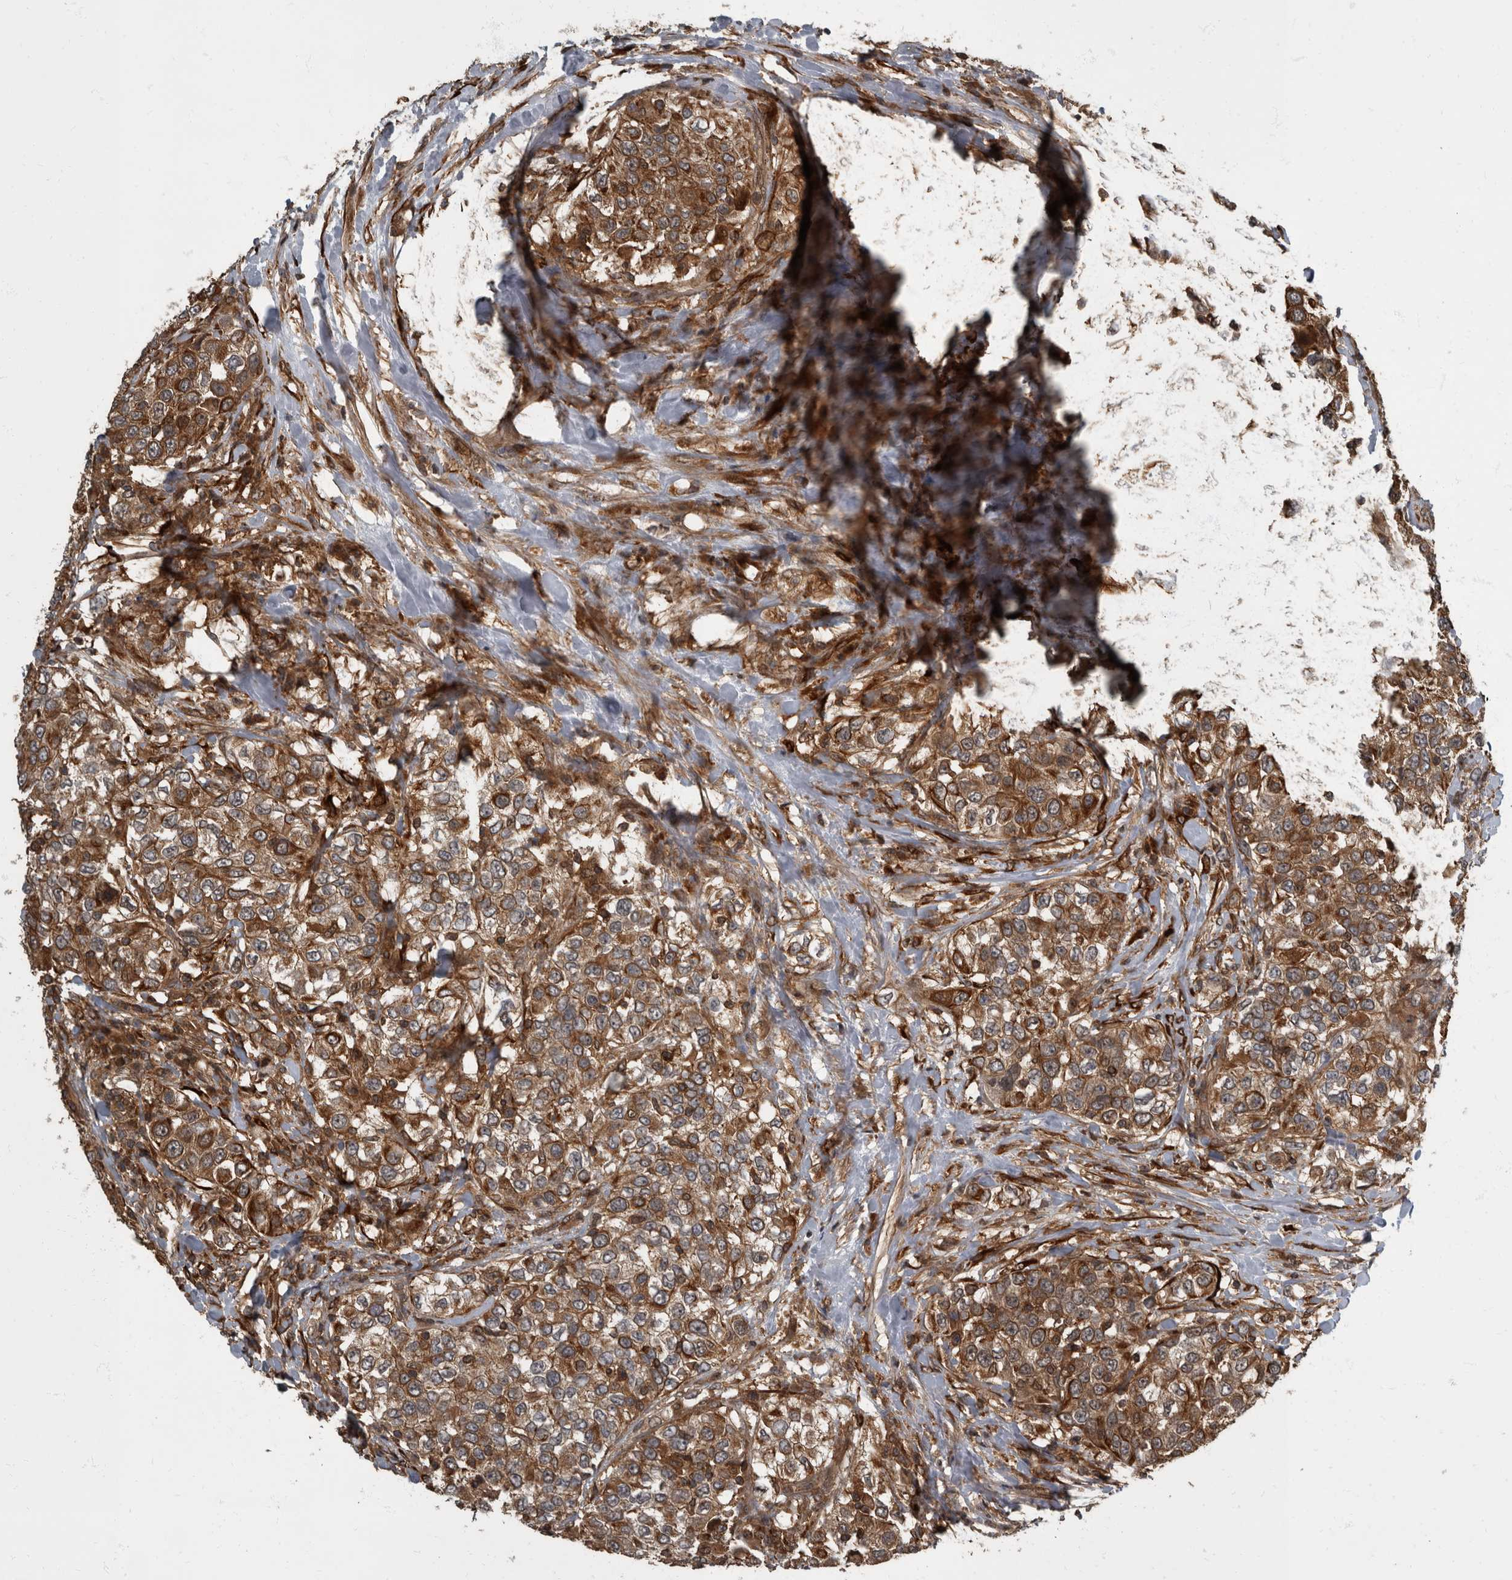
{"staining": {"intensity": "moderate", "quantity": ">75%", "location": "cytoplasmic/membranous"}, "tissue": "urothelial cancer", "cell_type": "Tumor cells", "image_type": "cancer", "snomed": [{"axis": "morphology", "description": "Urothelial carcinoma, High grade"}, {"axis": "topography", "description": "Urinary bladder"}], "caption": "Human urothelial carcinoma (high-grade) stained with a protein marker exhibits moderate staining in tumor cells.", "gene": "RABGGTB", "patient": {"sex": "female", "age": 80}}